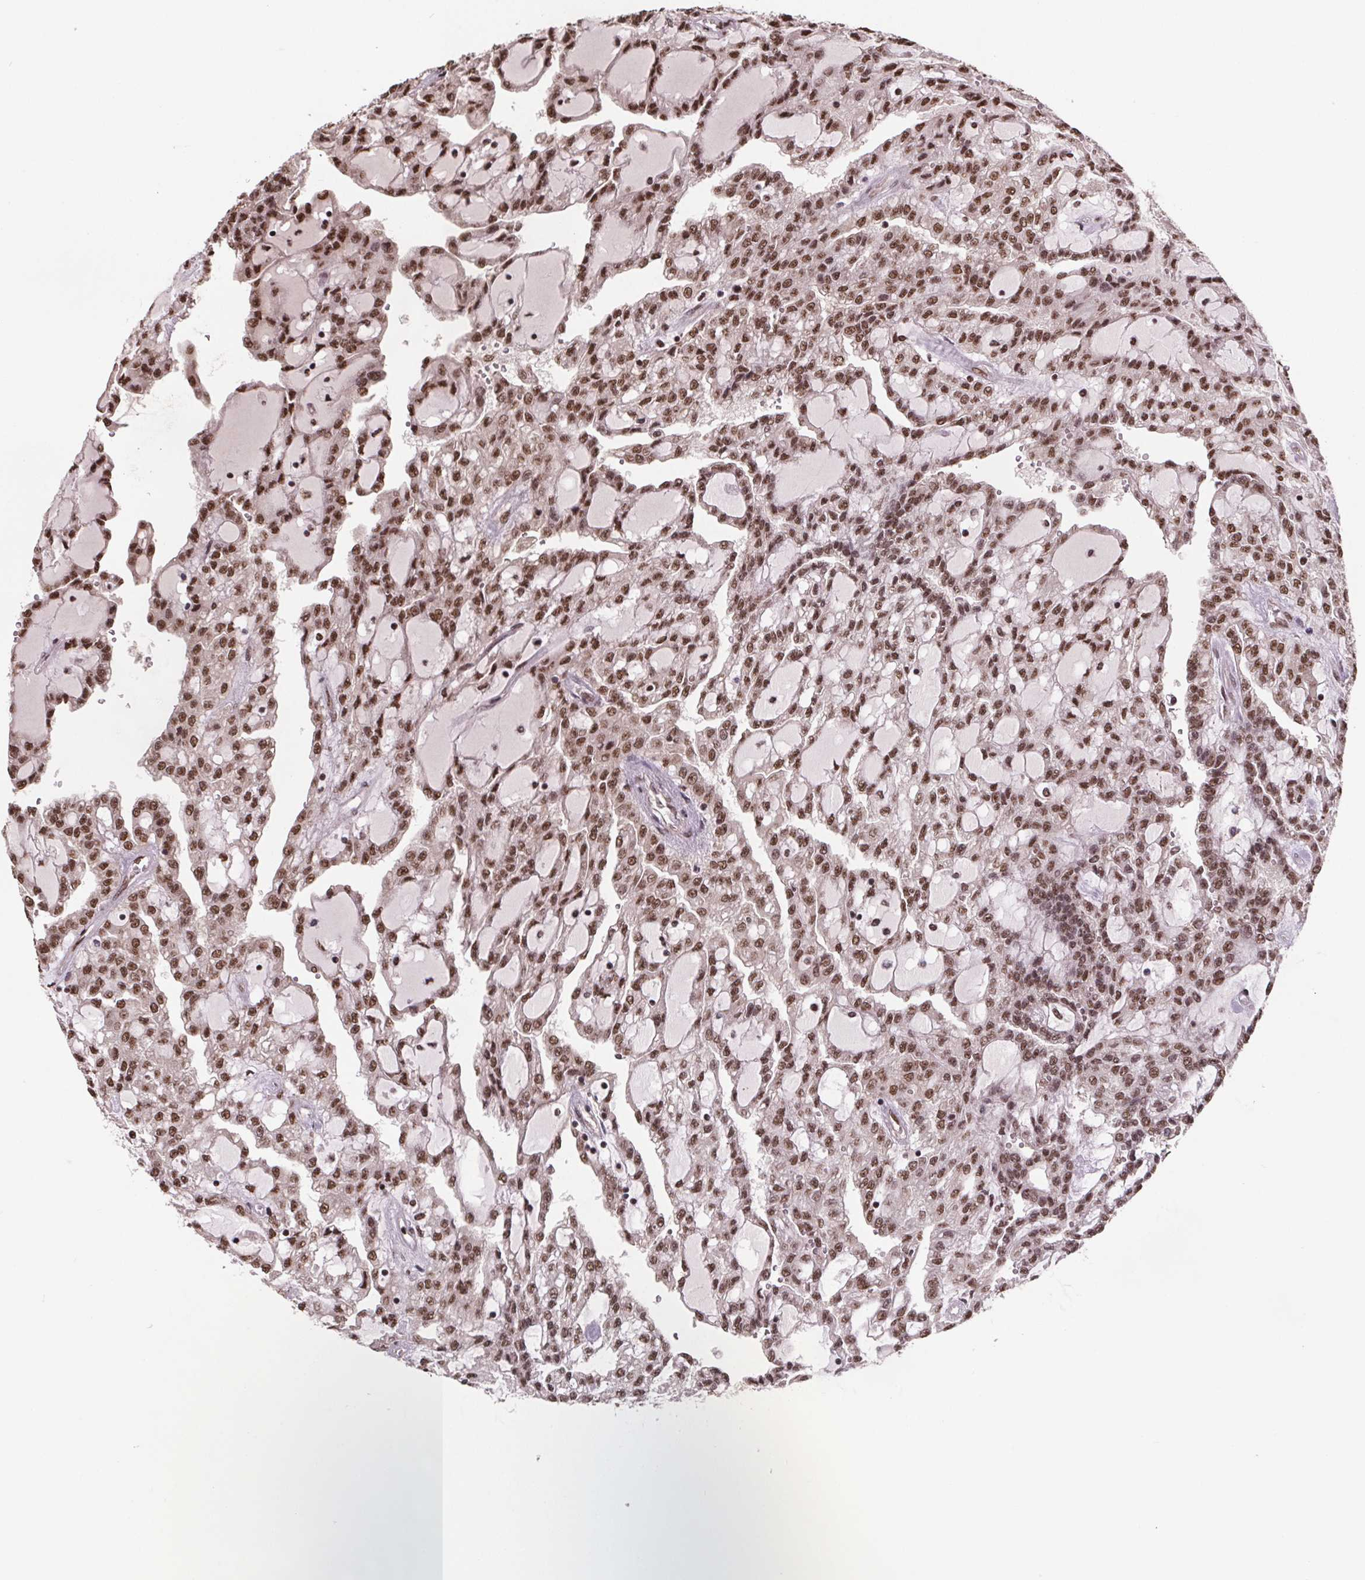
{"staining": {"intensity": "moderate", "quantity": ">75%", "location": "nuclear"}, "tissue": "renal cancer", "cell_type": "Tumor cells", "image_type": "cancer", "snomed": [{"axis": "morphology", "description": "Adenocarcinoma, NOS"}, {"axis": "topography", "description": "Kidney"}], "caption": "Protein expression analysis of renal cancer (adenocarcinoma) exhibits moderate nuclear expression in approximately >75% of tumor cells.", "gene": "JARID2", "patient": {"sex": "male", "age": 63}}